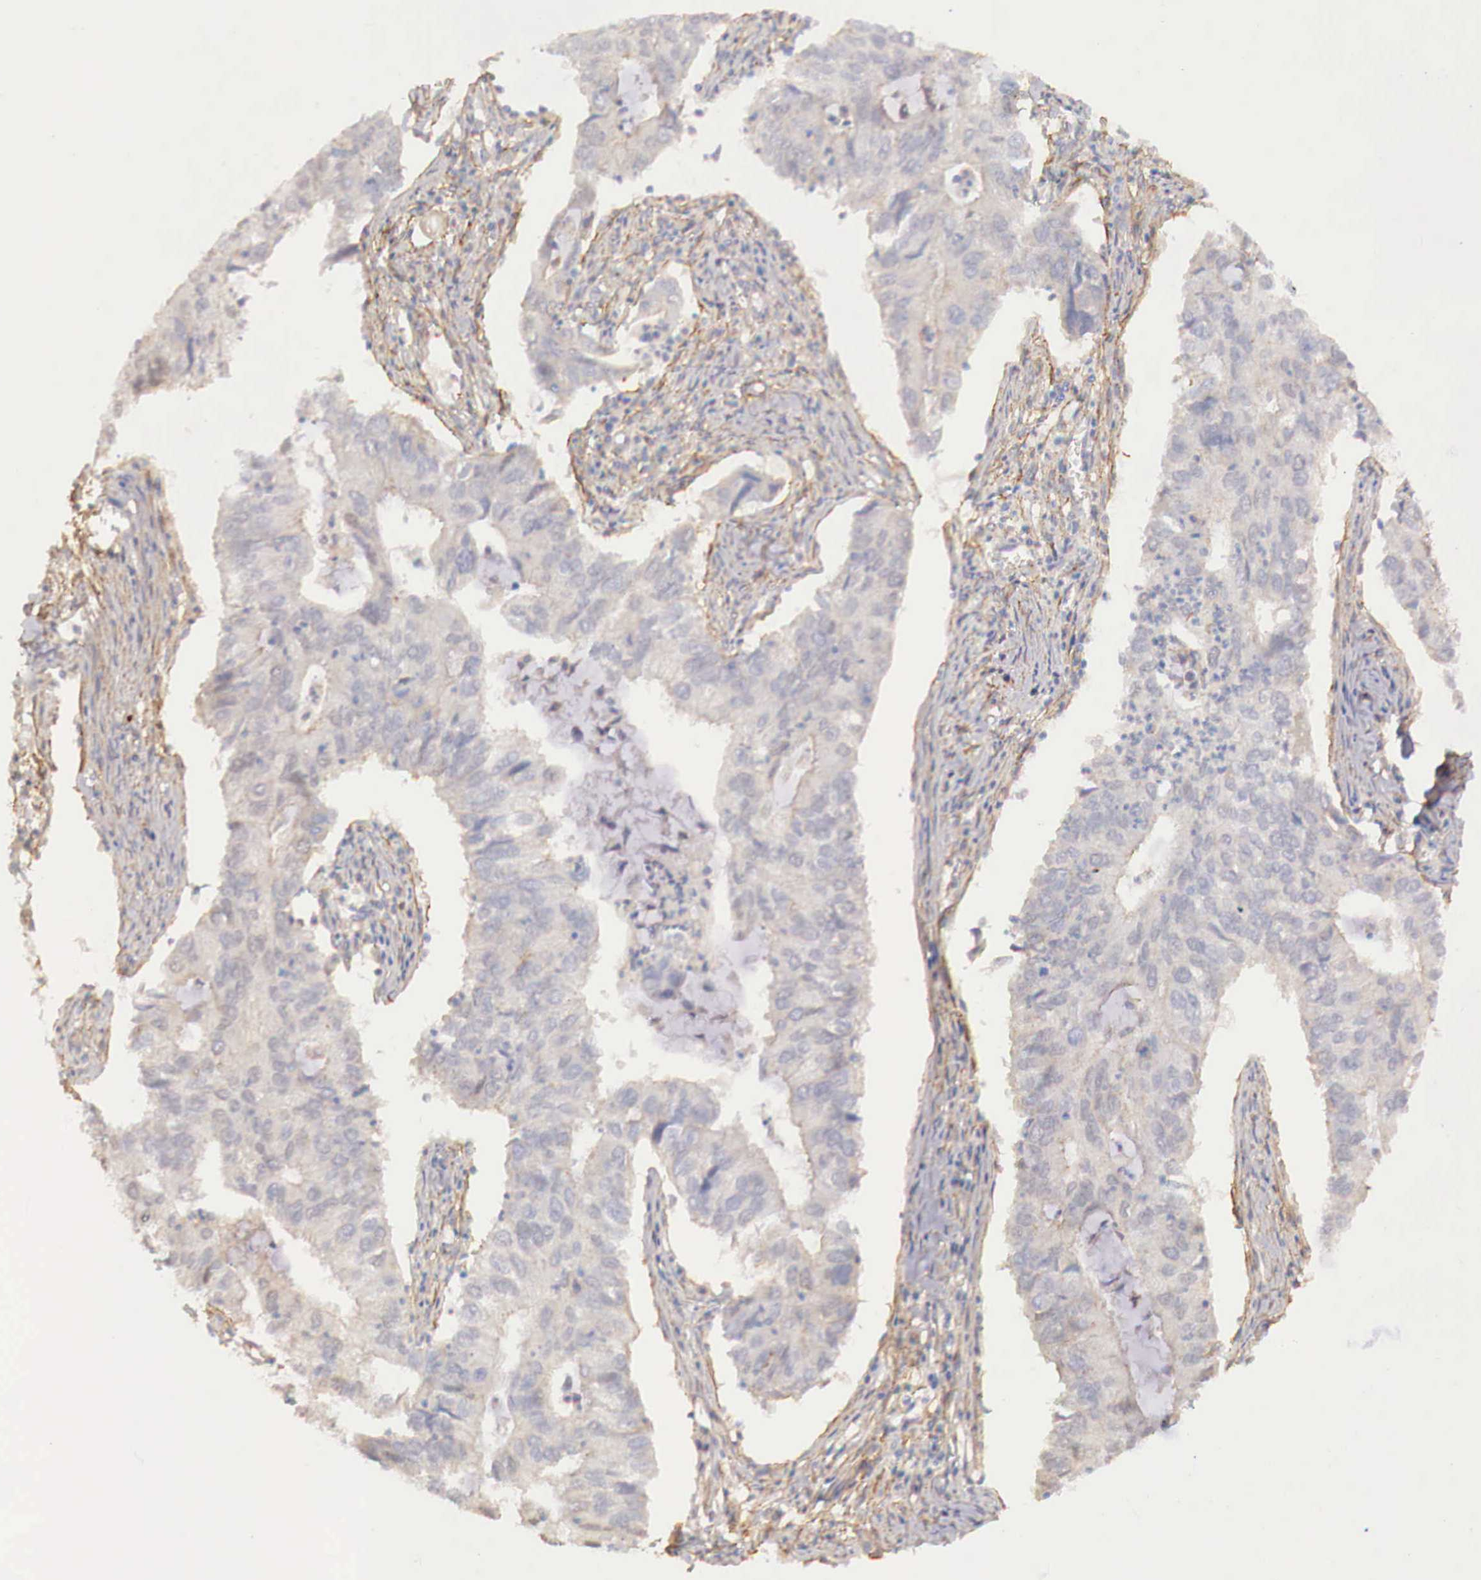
{"staining": {"intensity": "negative", "quantity": "none", "location": "none"}, "tissue": "lung cancer", "cell_type": "Tumor cells", "image_type": "cancer", "snomed": [{"axis": "morphology", "description": "Adenocarcinoma, NOS"}, {"axis": "topography", "description": "Lung"}], "caption": "High power microscopy histopathology image of an IHC histopathology image of lung adenocarcinoma, revealing no significant positivity in tumor cells.", "gene": "KLHDC7B", "patient": {"sex": "male", "age": 48}}